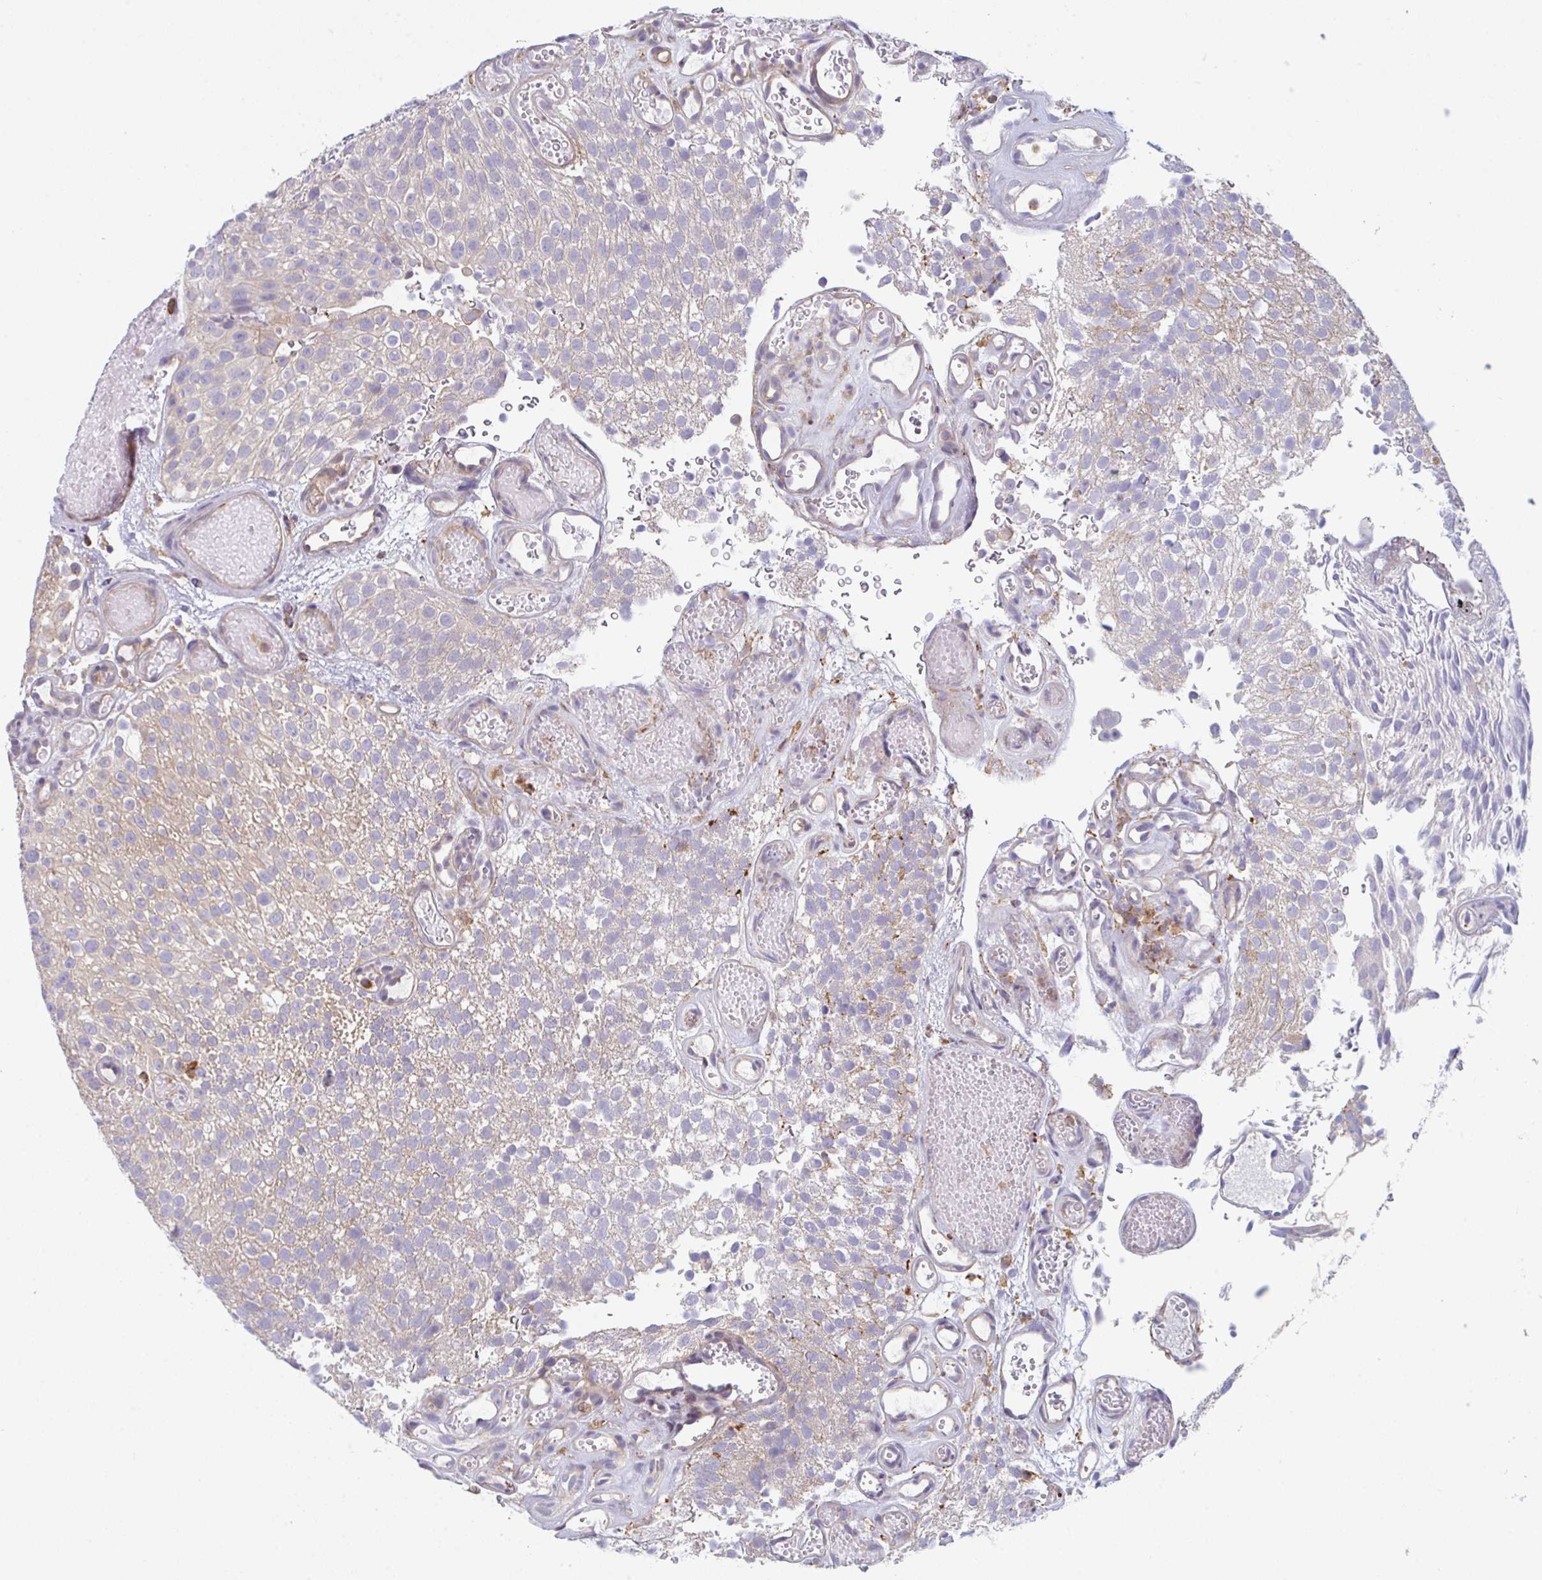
{"staining": {"intensity": "weak", "quantity": "25%-75%", "location": "cytoplasmic/membranous"}, "tissue": "urothelial cancer", "cell_type": "Tumor cells", "image_type": "cancer", "snomed": [{"axis": "morphology", "description": "Urothelial carcinoma, Low grade"}, {"axis": "topography", "description": "Urinary bladder"}], "caption": "Tumor cells show low levels of weak cytoplasmic/membranous expression in about 25%-75% of cells in urothelial carcinoma (low-grade).", "gene": "DISP2", "patient": {"sex": "male", "age": 78}}